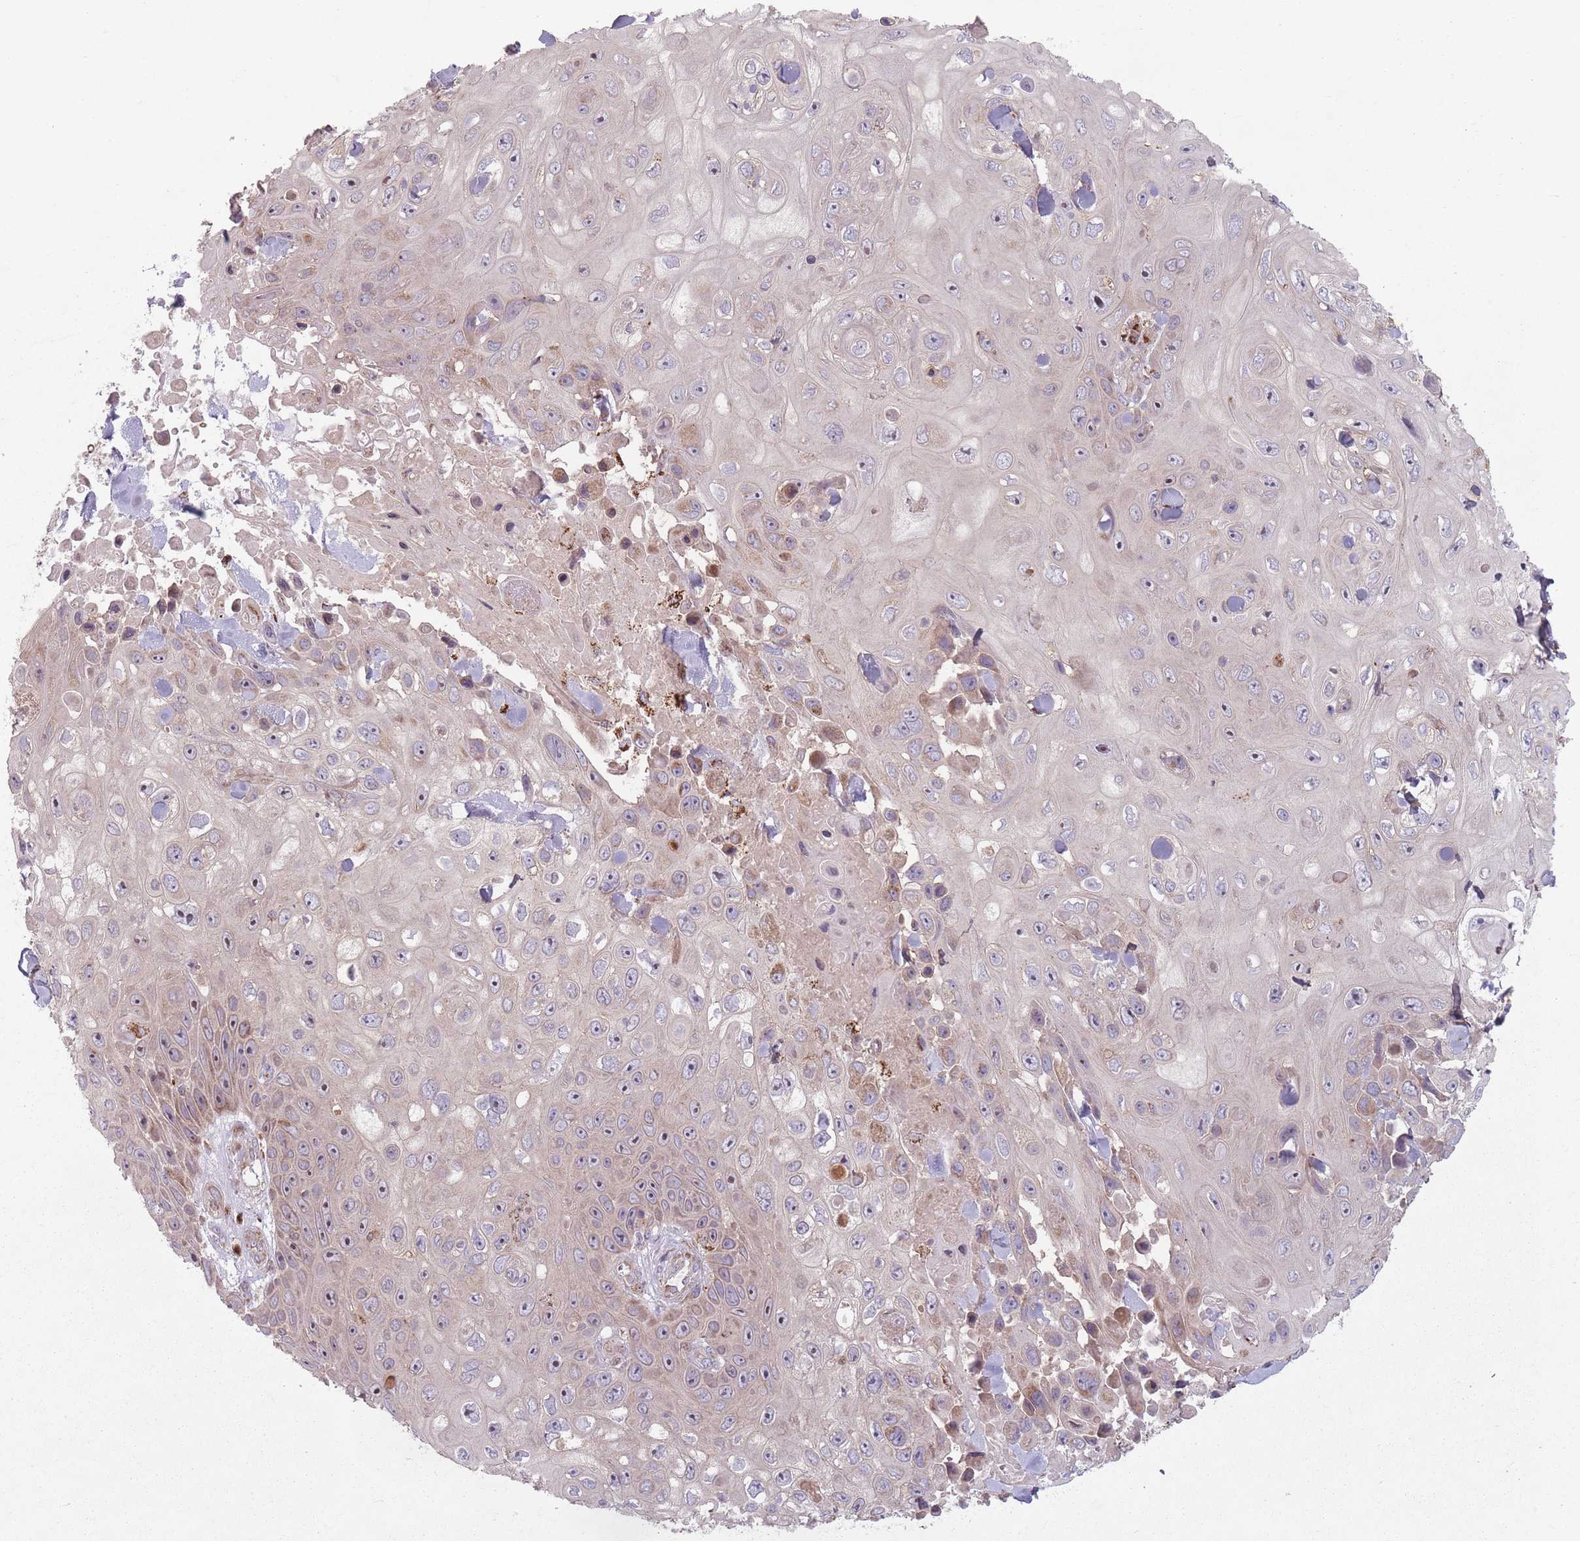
{"staining": {"intensity": "weak", "quantity": "<25%", "location": "cytoplasmic/membranous"}, "tissue": "skin cancer", "cell_type": "Tumor cells", "image_type": "cancer", "snomed": [{"axis": "morphology", "description": "Squamous cell carcinoma, NOS"}, {"axis": "topography", "description": "Skin"}], "caption": "This is a micrograph of IHC staining of squamous cell carcinoma (skin), which shows no positivity in tumor cells.", "gene": "OR10Q1", "patient": {"sex": "male", "age": 82}}